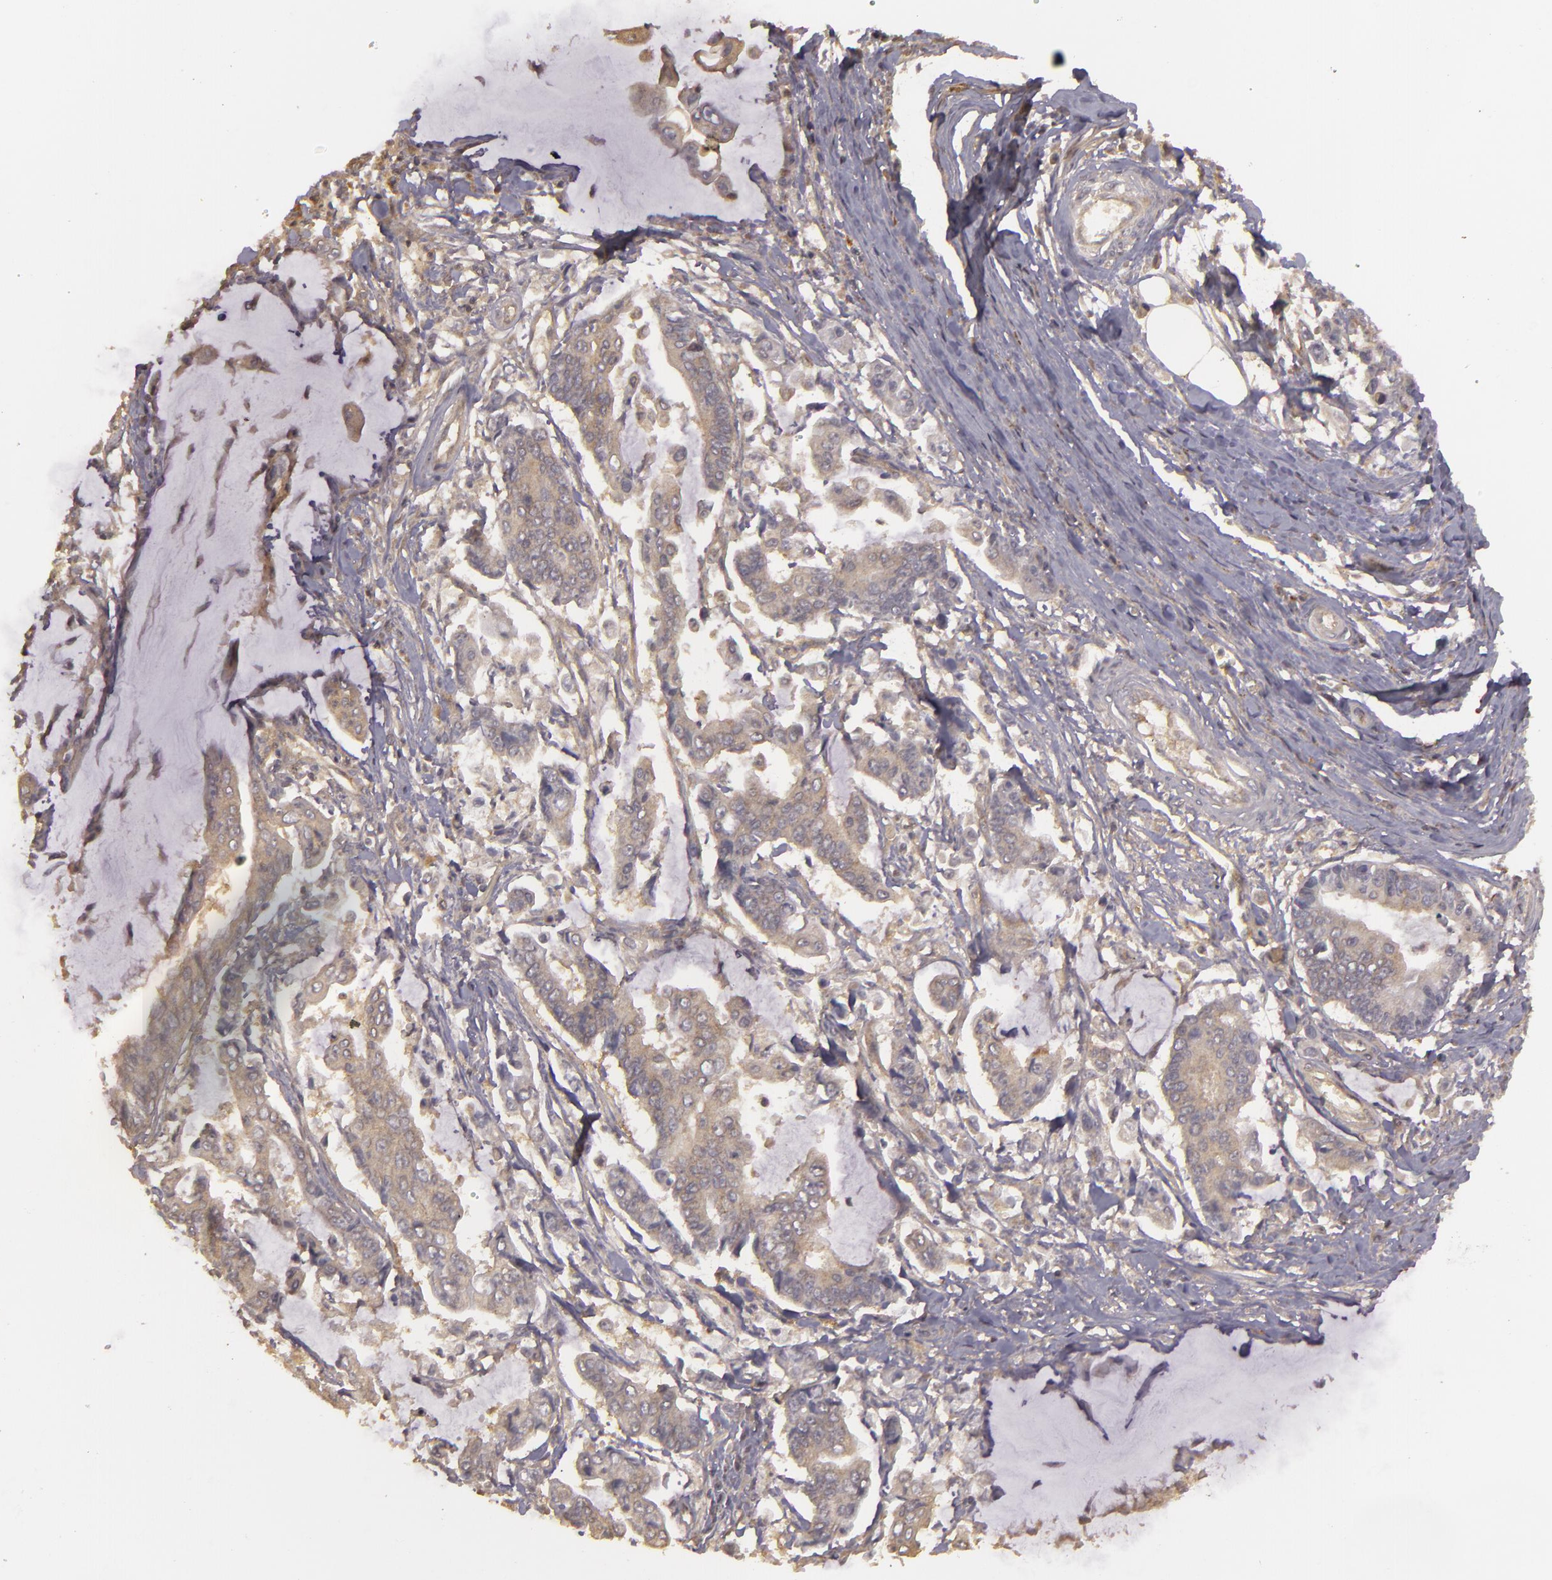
{"staining": {"intensity": "weak", "quantity": ">75%", "location": "cytoplasmic/membranous"}, "tissue": "stomach cancer", "cell_type": "Tumor cells", "image_type": "cancer", "snomed": [{"axis": "morphology", "description": "Adenocarcinoma, NOS"}, {"axis": "topography", "description": "Stomach, upper"}], "caption": "The image demonstrates staining of stomach adenocarcinoma, revealing weak cytoplasmic/membranous protein staining (brown color) within tumor cells.", "gene": "HRAS", "patient": {"sex": "male", "age": 80}}